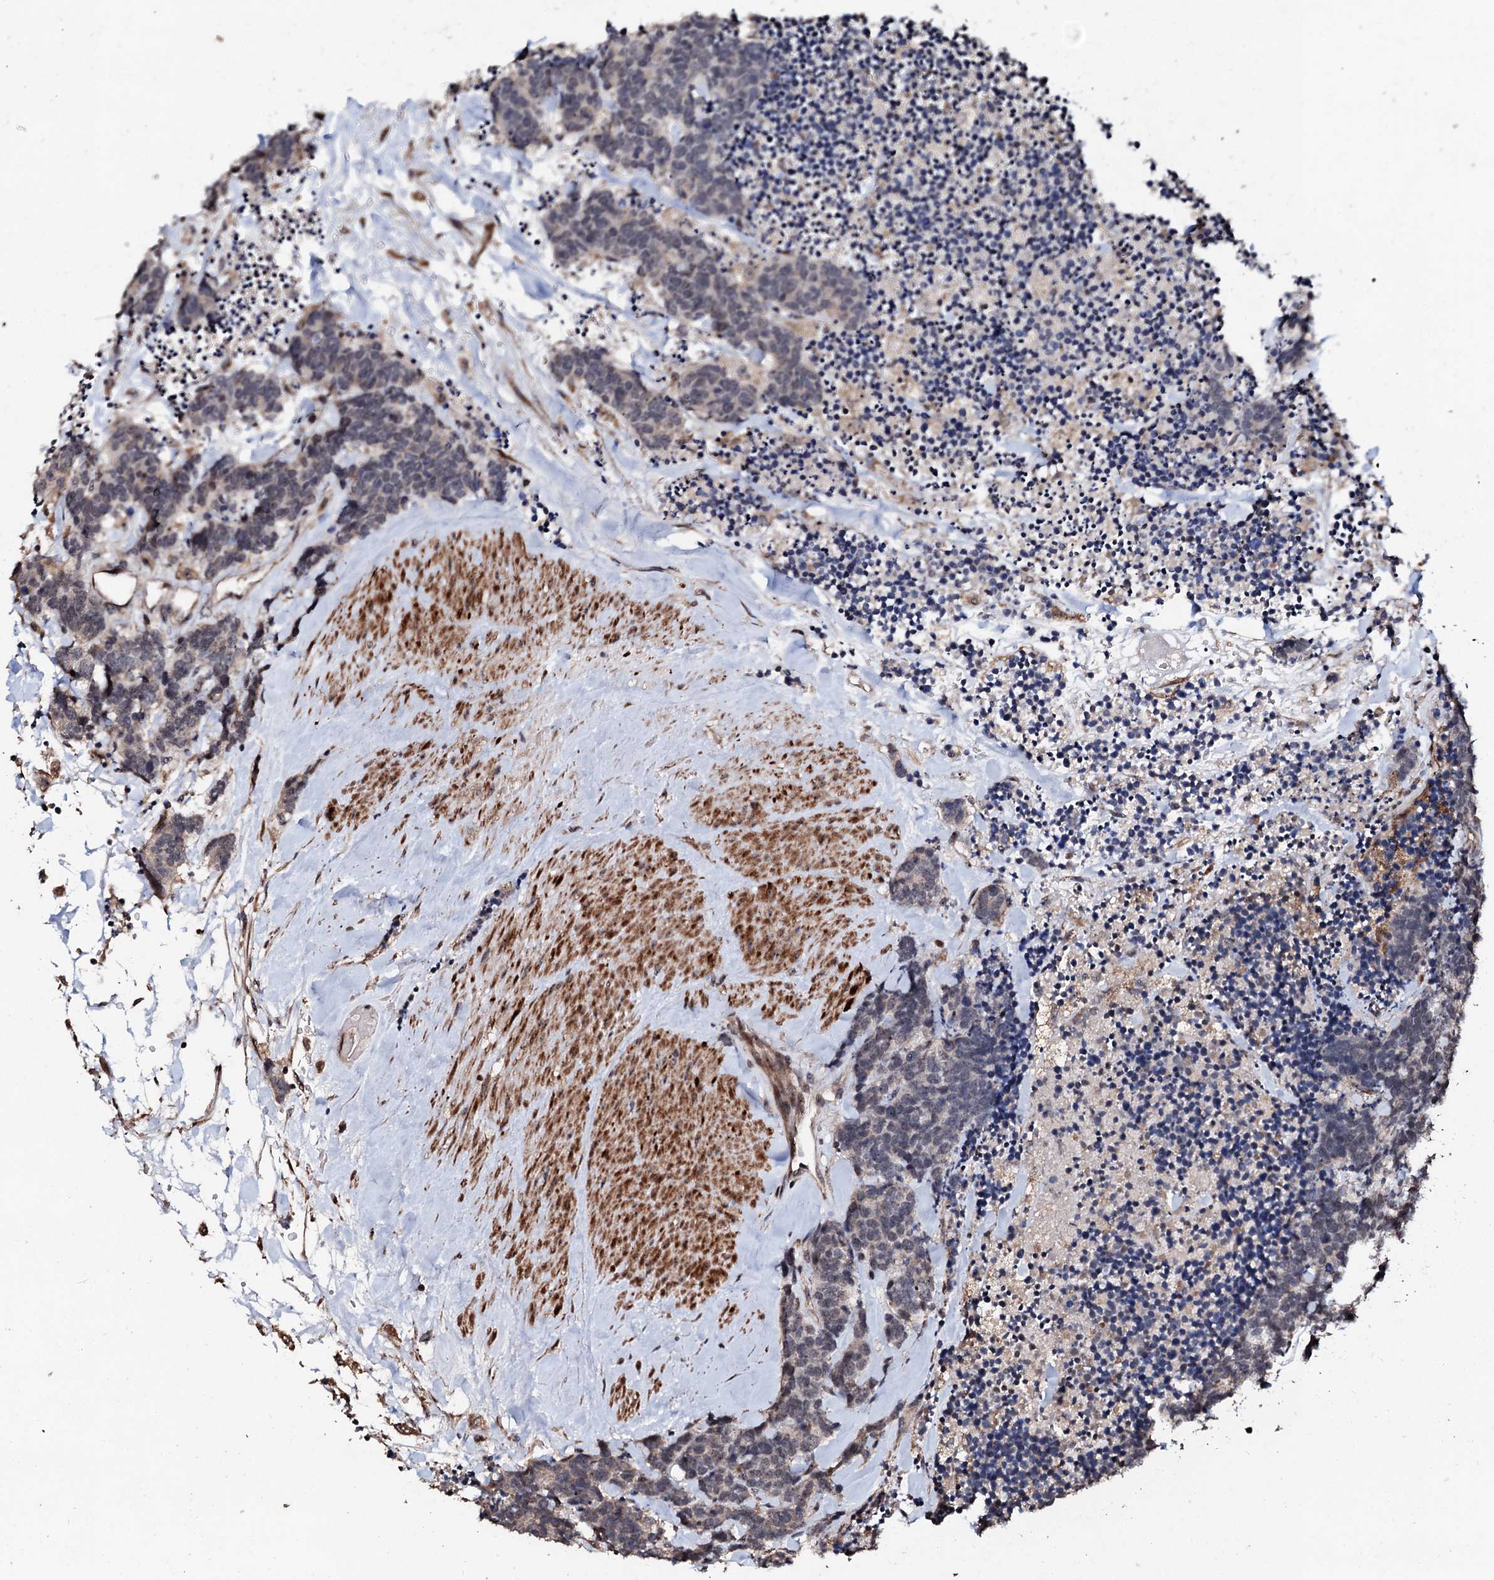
{"staining": {"intensity": "negative", "quantity": "none", "location": "none"}, "tissue": "carcinoid", "cell_type": "Tumor cells", "image_type": "cancer", "snomed": [{"axis": "morphology", "description": "Carcinoma, NOS"}, {"axis": "morphology", "description": "Carcinoid, malignant, NOS"}, {"axis": "topography", "description": "Urinary bladder"}], "caption": "This histopathology image is of carcinoma stained with immunohistochemistry to label a protein in brown with the nuclei are counter-stained blue. There is no staining in tumor cells. The staining is performed using DAB brown chromogen with nuclei counter-stained in using hematoxylin.", "gene": "SUPT7L", "patient": {"sex": "male", "age": 57}}